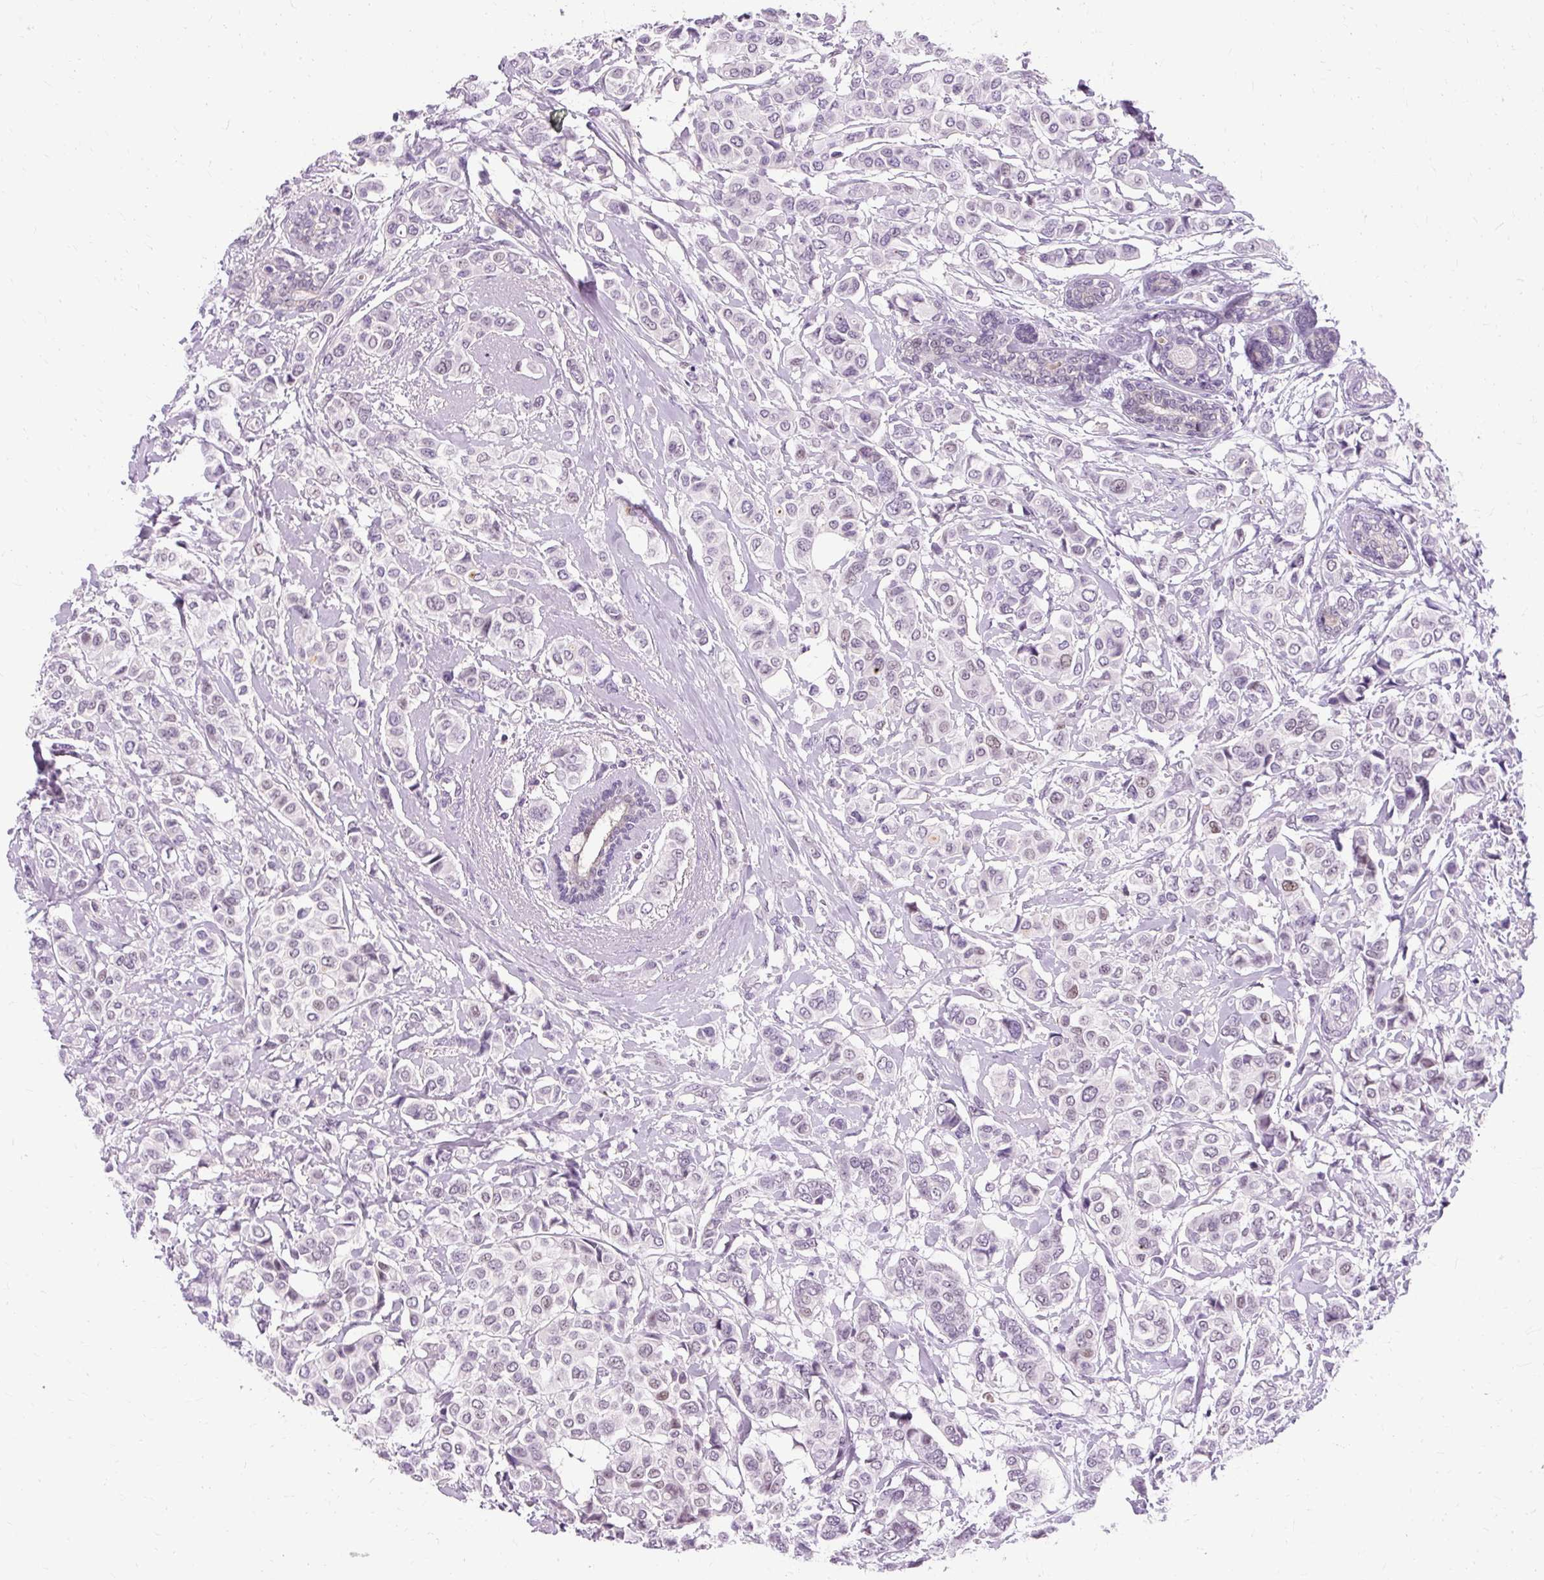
{"staining": {"intensity": "negative", "quantity": "none", "location": "none"}, "tissue": "breast cancer", "cell_type": "Tumor cells", "image_type": "cancer", "snomed": [{"axis": "morphology", "description": "Lobular carcinoma"}, {"axis": "topography", "description": "Breast"}], "caption": "Immunohistochemical staining of human breast cancer shows no significant expression in tumor cells. (DAB IHC, high magnification).", "gene": "RYBP", "patient": {"sex": "female", "age": 51}}